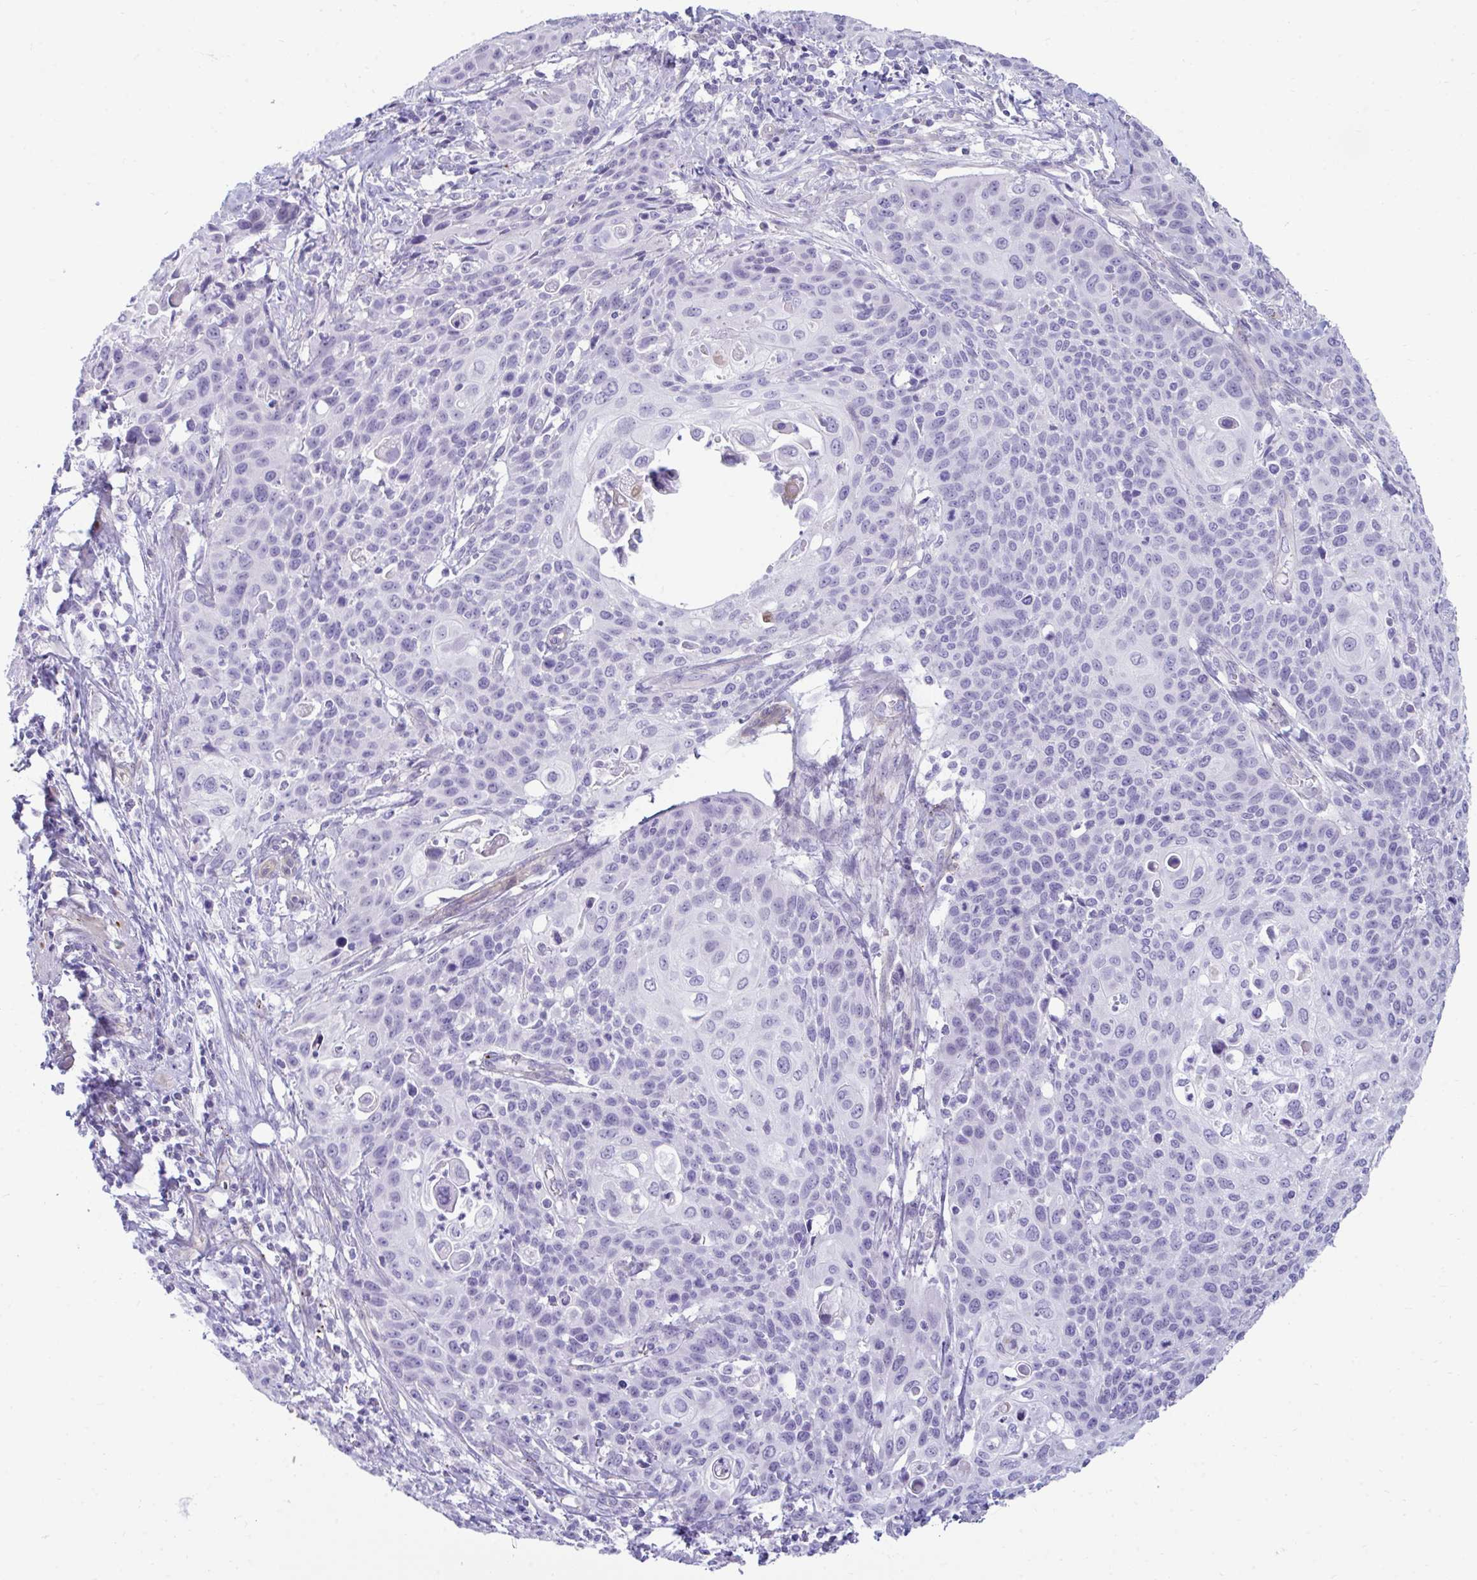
{"staining": {"intensity": "negative", "quantity": "none", "location": "none"}, "tissue": "cervical cancer", "cell_type": "Tumor cells", "image_type": "cancer", "snomed": [{"axis": "morphology", "description": "Squamous cell carcinoma, NOS"}, {"axis": "topography", "description": "Cervix"}], "caption": "Tumor cells are negative for brown protein staining in cervical squamous cell carcinoma. (Immunohistochemistry, brightfield microscopy, high magnification).", "gene": "UBL3", "patient": {"sex": "female", "age": 65}}